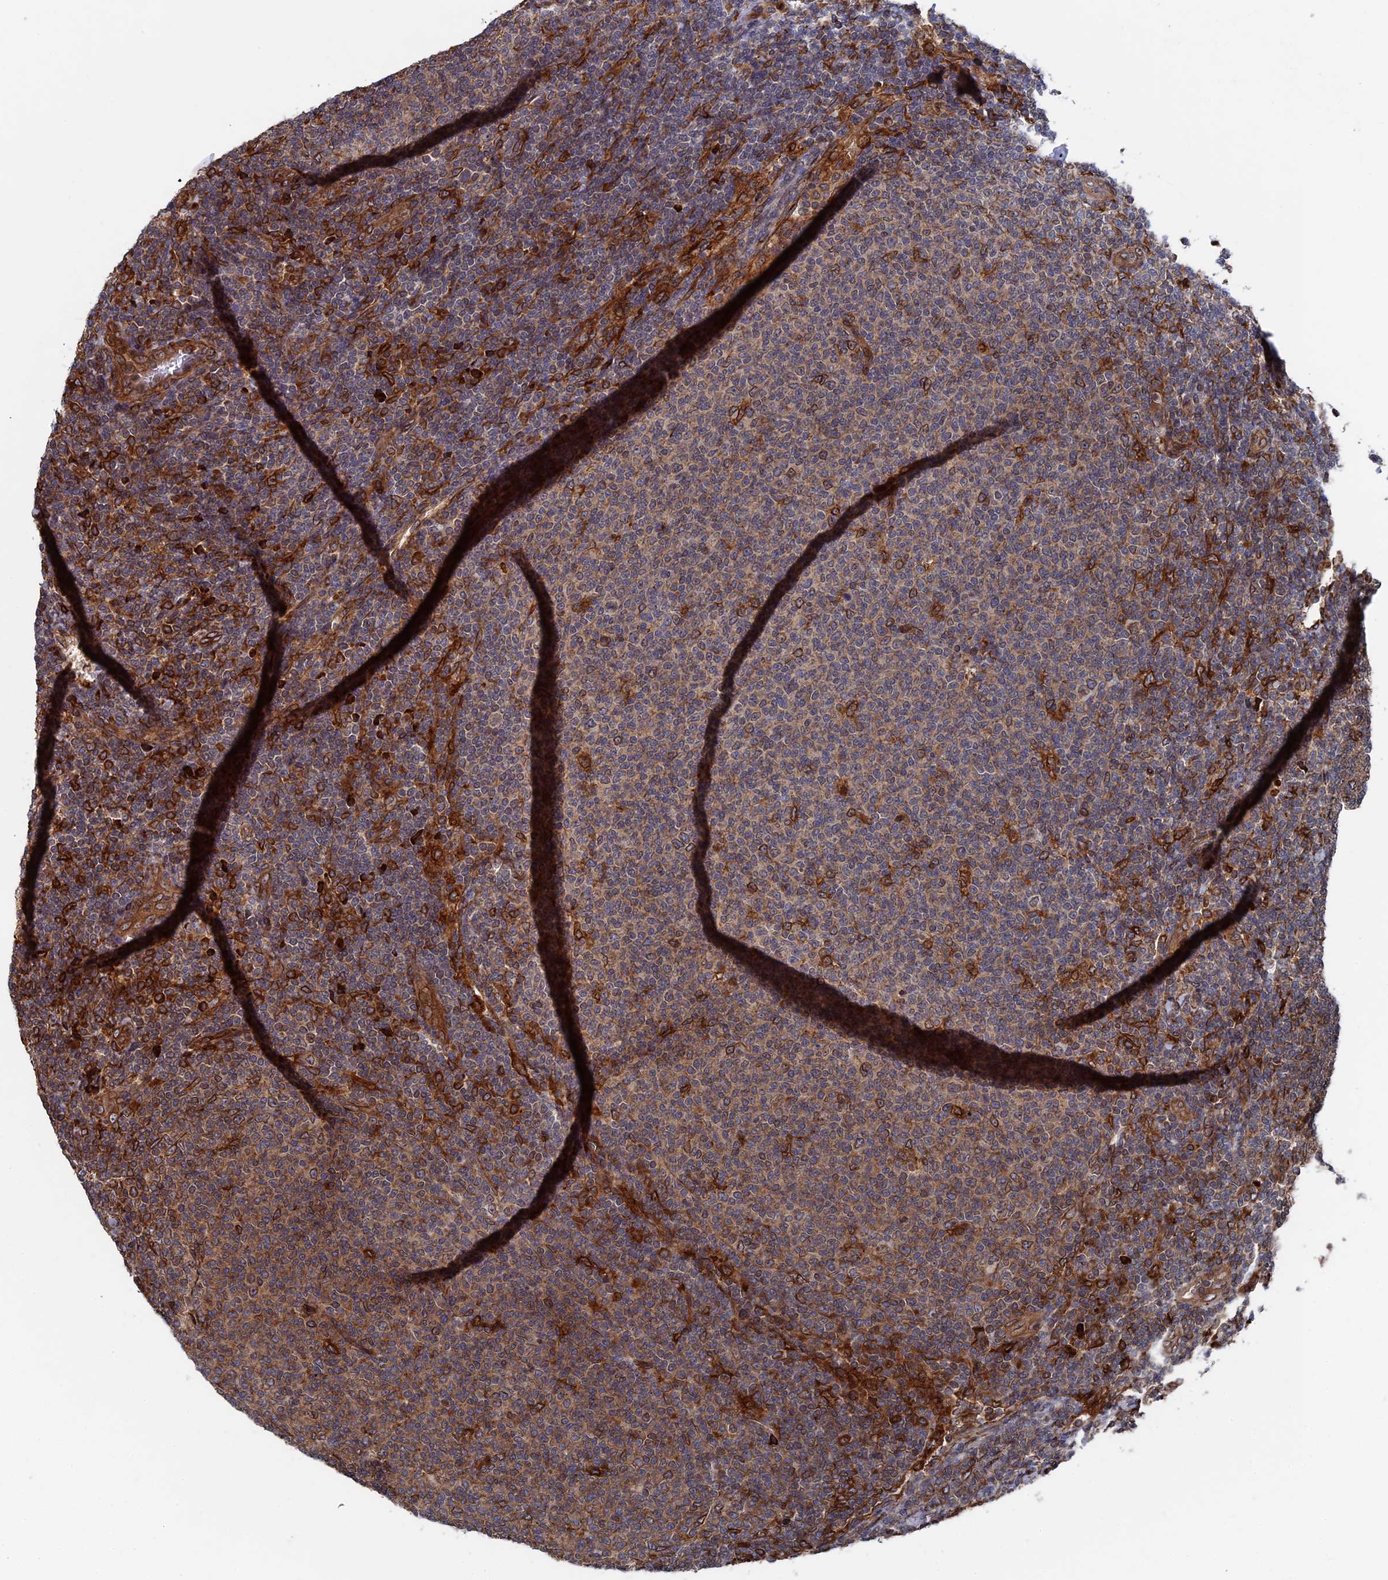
{"staining": {"intensity": "moderate", "quantity": "25%-75%", "location": "cytoplasmic/membranous"}, "tissue": "lymphoma", "cell_type": "Tumor cells", "image_type": "cancer", "snomed": [{"axis": "morphology", "description": "Malignant lymphoma, non-Hodgkin's type, Low grade"}, {"axis": "topography", "description": "Lymph node"}], "caption": "Protein positivity by IHC shows moderate cytoplasmic/membranous staining in about 25%-75% of tumor cells in malignant lymphoma, non-Hodgkin's type (low-grade).", "gene": "RPUSD1", "patient": {"sex": "male", "age": 66}}